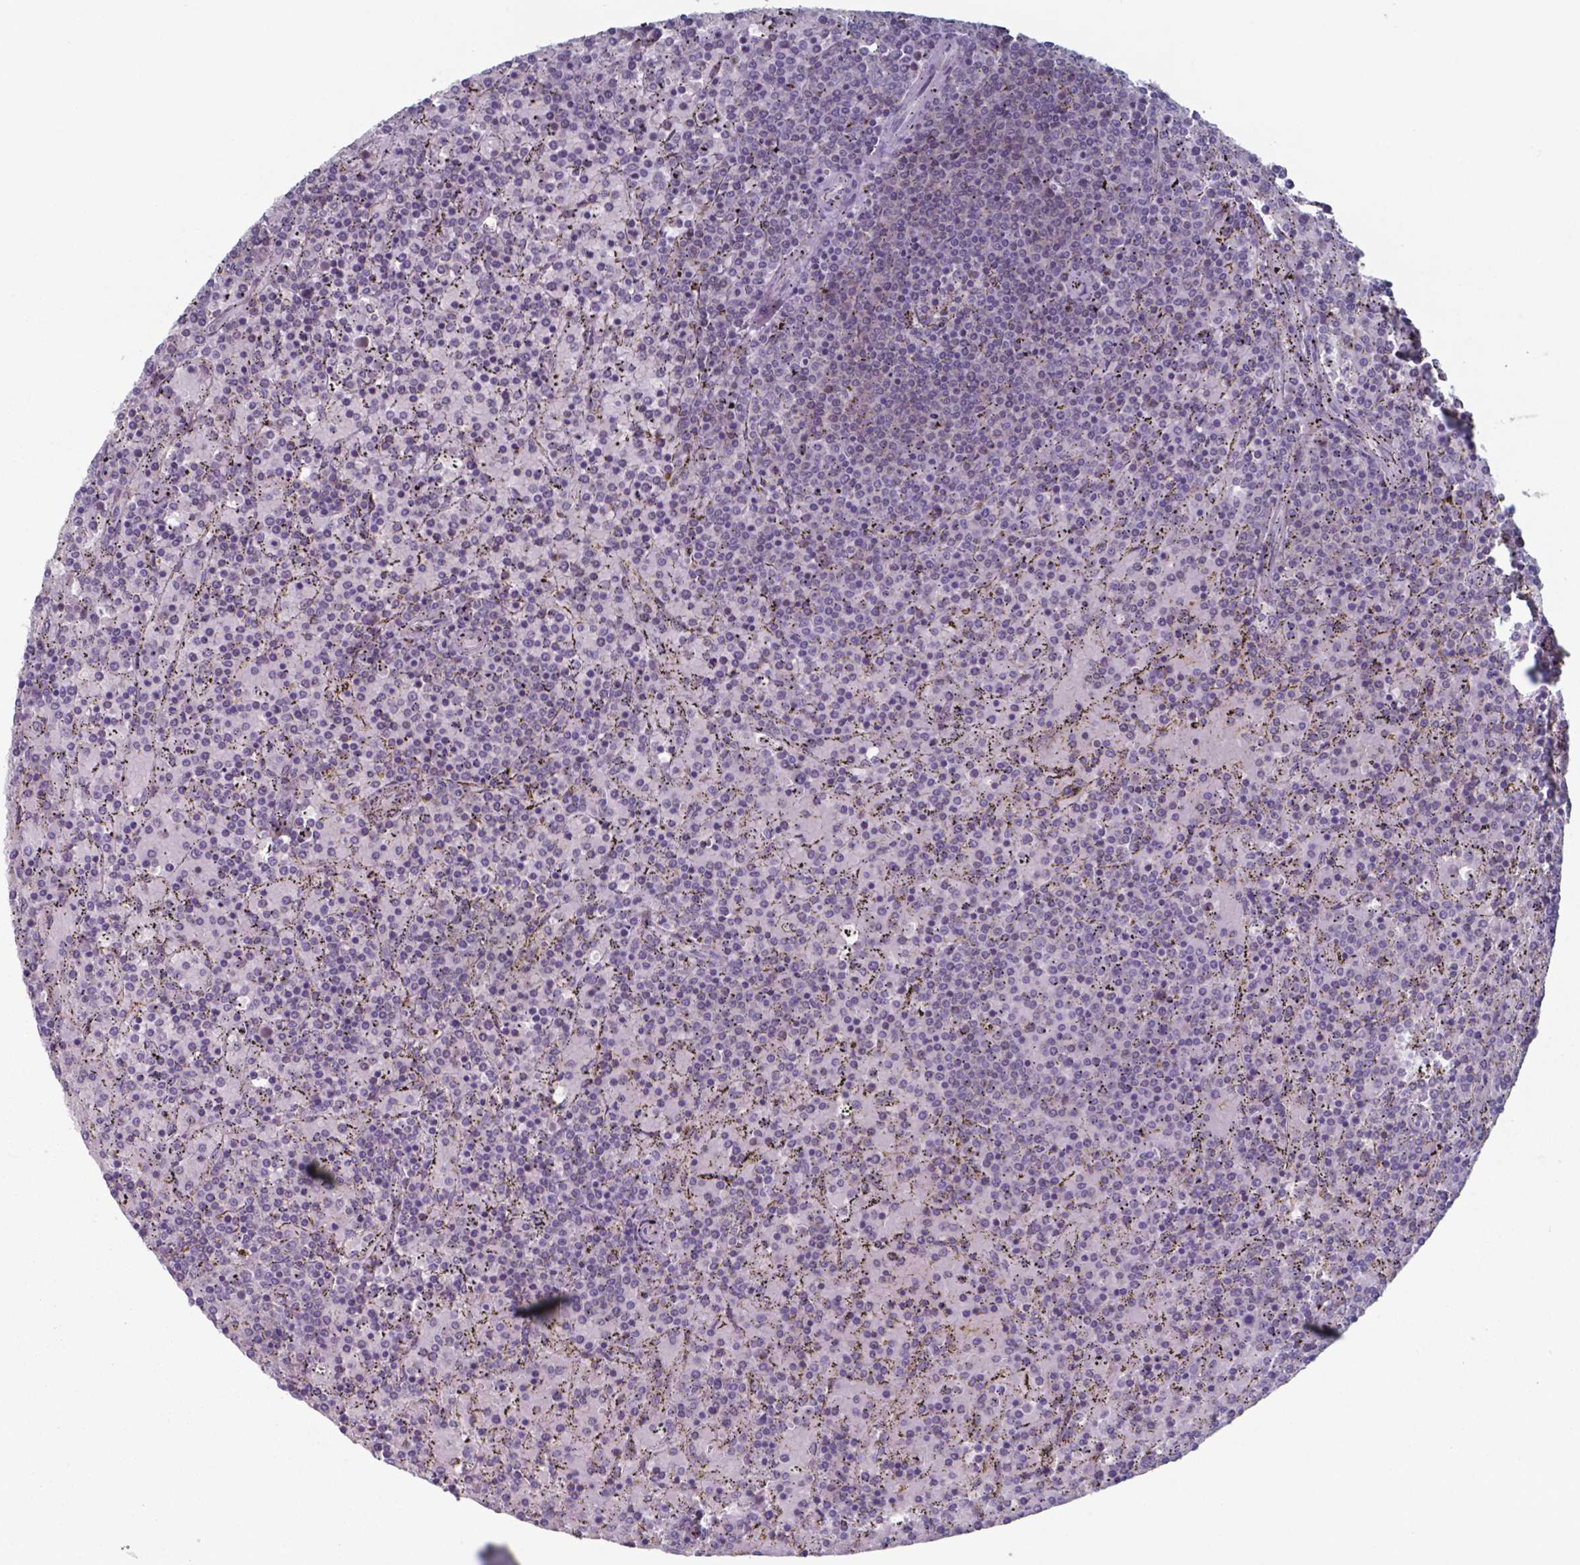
{"staining": {"intensity": "negative", "quantity": "none", "location": "none"}, "tissue": "lymphoma", "cell_type": "Tumor cells", "image_type": "cancer", "snomed": [{"axis": "morphology", "description": "Malignant lymphoma, non-Hodgkin's type, Low grade"}, {"axis": "topography", "description": "Spleen"}], "caption": "Immunohistochemistry (IHC) histopathology image of neoplastic tissue: human malignant lymphoma, non-Hodgkin's type (low-grade) stained with DAB (3,3'-diaminobenzidine) exhibits no significant protein expression in tumor cells. (Stains: DAB immunohistochemistry with hematoxylin counter stain, Microscopy: brightfield microscopy at high magnification).", "gene": "TDP2", "patient": {"sex": "female", "age": 77}}